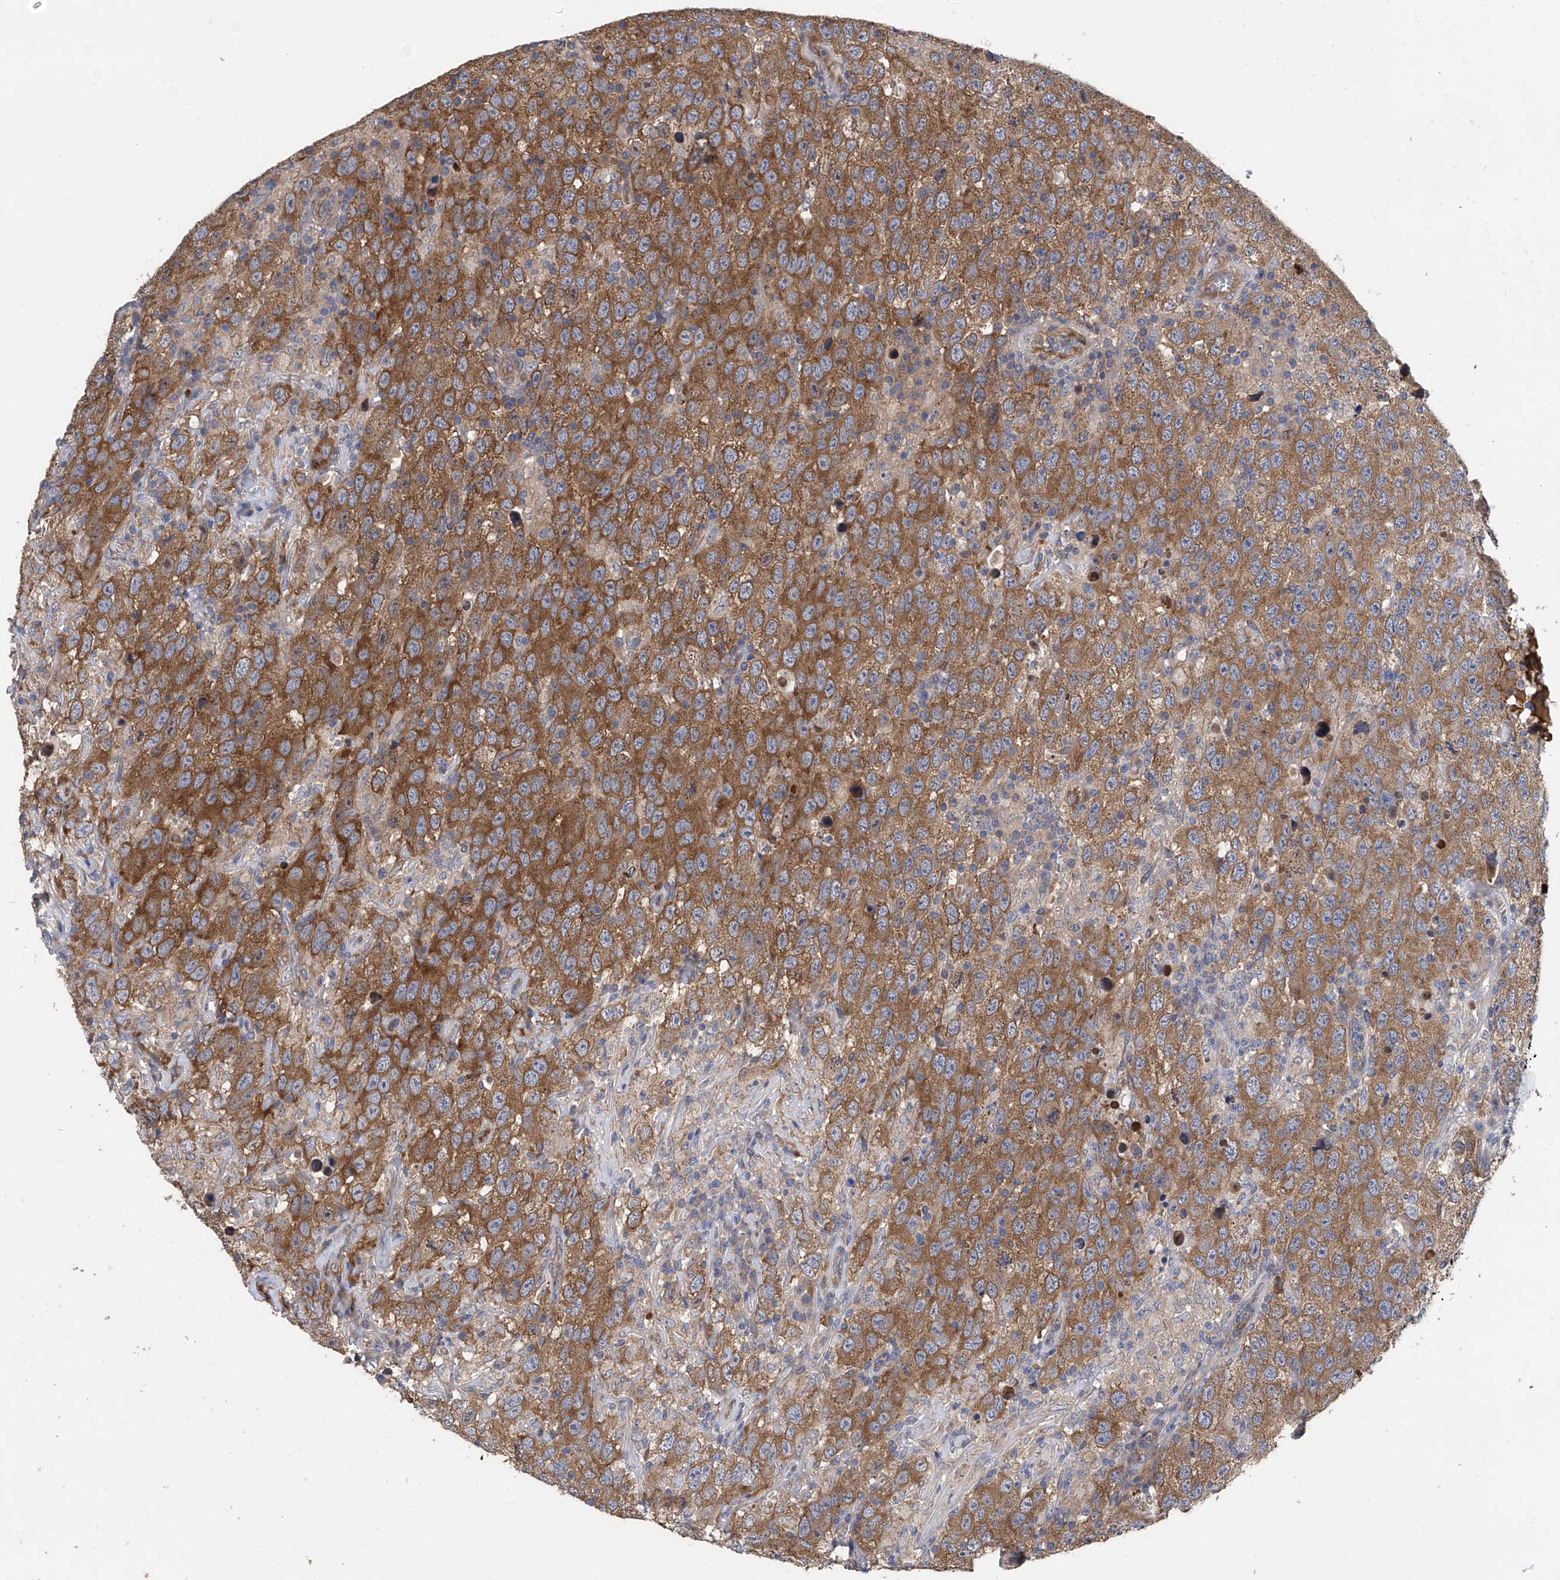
{"staining": {"intensity": "moderate", "quantity": ">75%", "location": "cytoplasmic/membranous"}, "tissue": "testis cancer", "cell_type": "Tumor cells", "image_type": "cancer", "snomed": [{"axis": "morphology", "description": "Seminoma, NOS"}, {"axis": "topography", "description": "Testis"}], "caption": "Seminoma (testis) was stained to show a protein in brown. There is medium levels of moderate cytoplasmic/membranous positivity in about >75% of tumor cells.", "gene": "PTK2", "patient": {"sex": "male", "age": 65}}